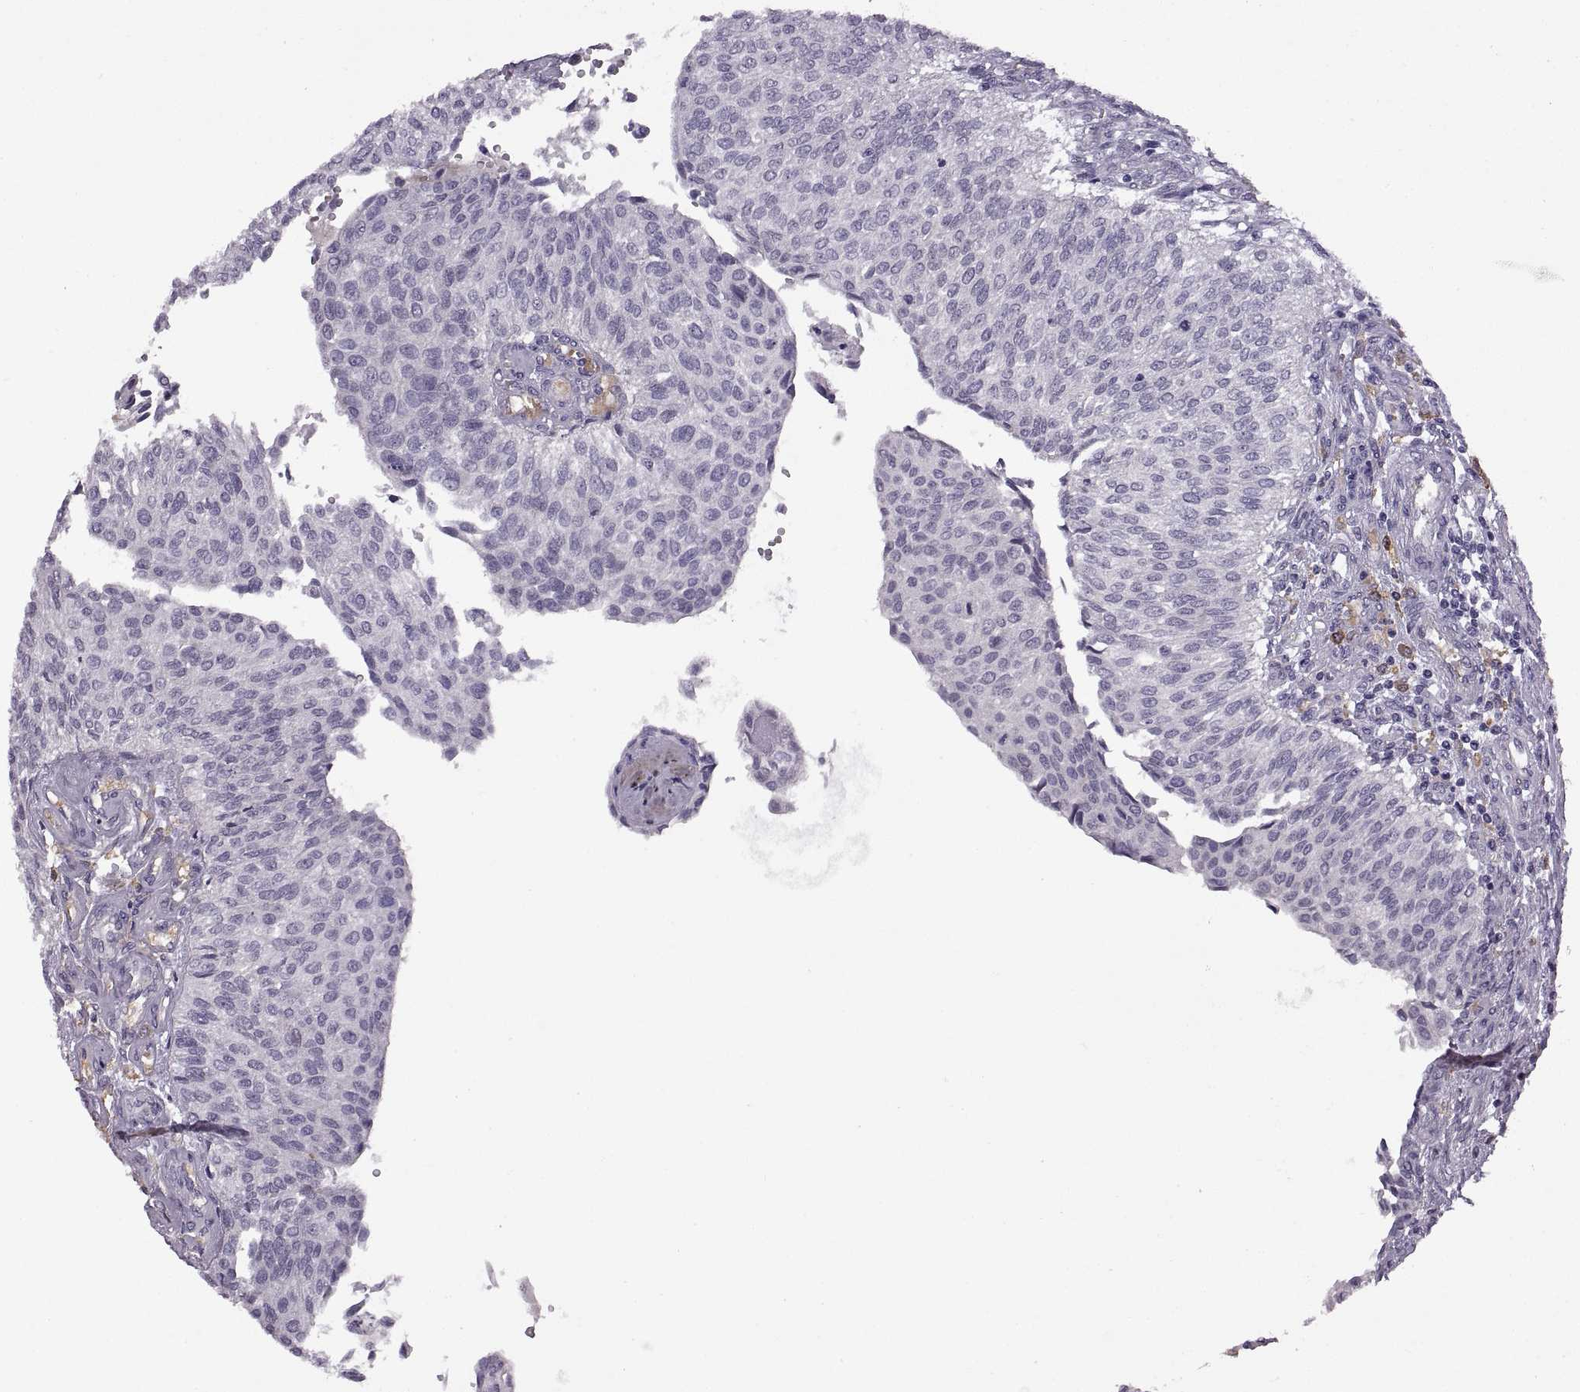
{"staining": {"intensity": "negative", "quantity": "none", "location": "none"}, "tissue": "urothelial cancer", "cell_type": "Tumor cells", "image_type": "cancer", "snomed": [{"axis": "morphology", "description": "Urothelial carcinoma, NOS"}, {"axis": "topography", "description": "Urinary bladder"}], "caption": "DAB (3,3'-diaminobenzidine) immunohistochemical staining of human transitional cell carcinoma shows no significant expression in tumor cells.", "gene": "MEIOC", "patient": {"sex": "male", "age": 55}}